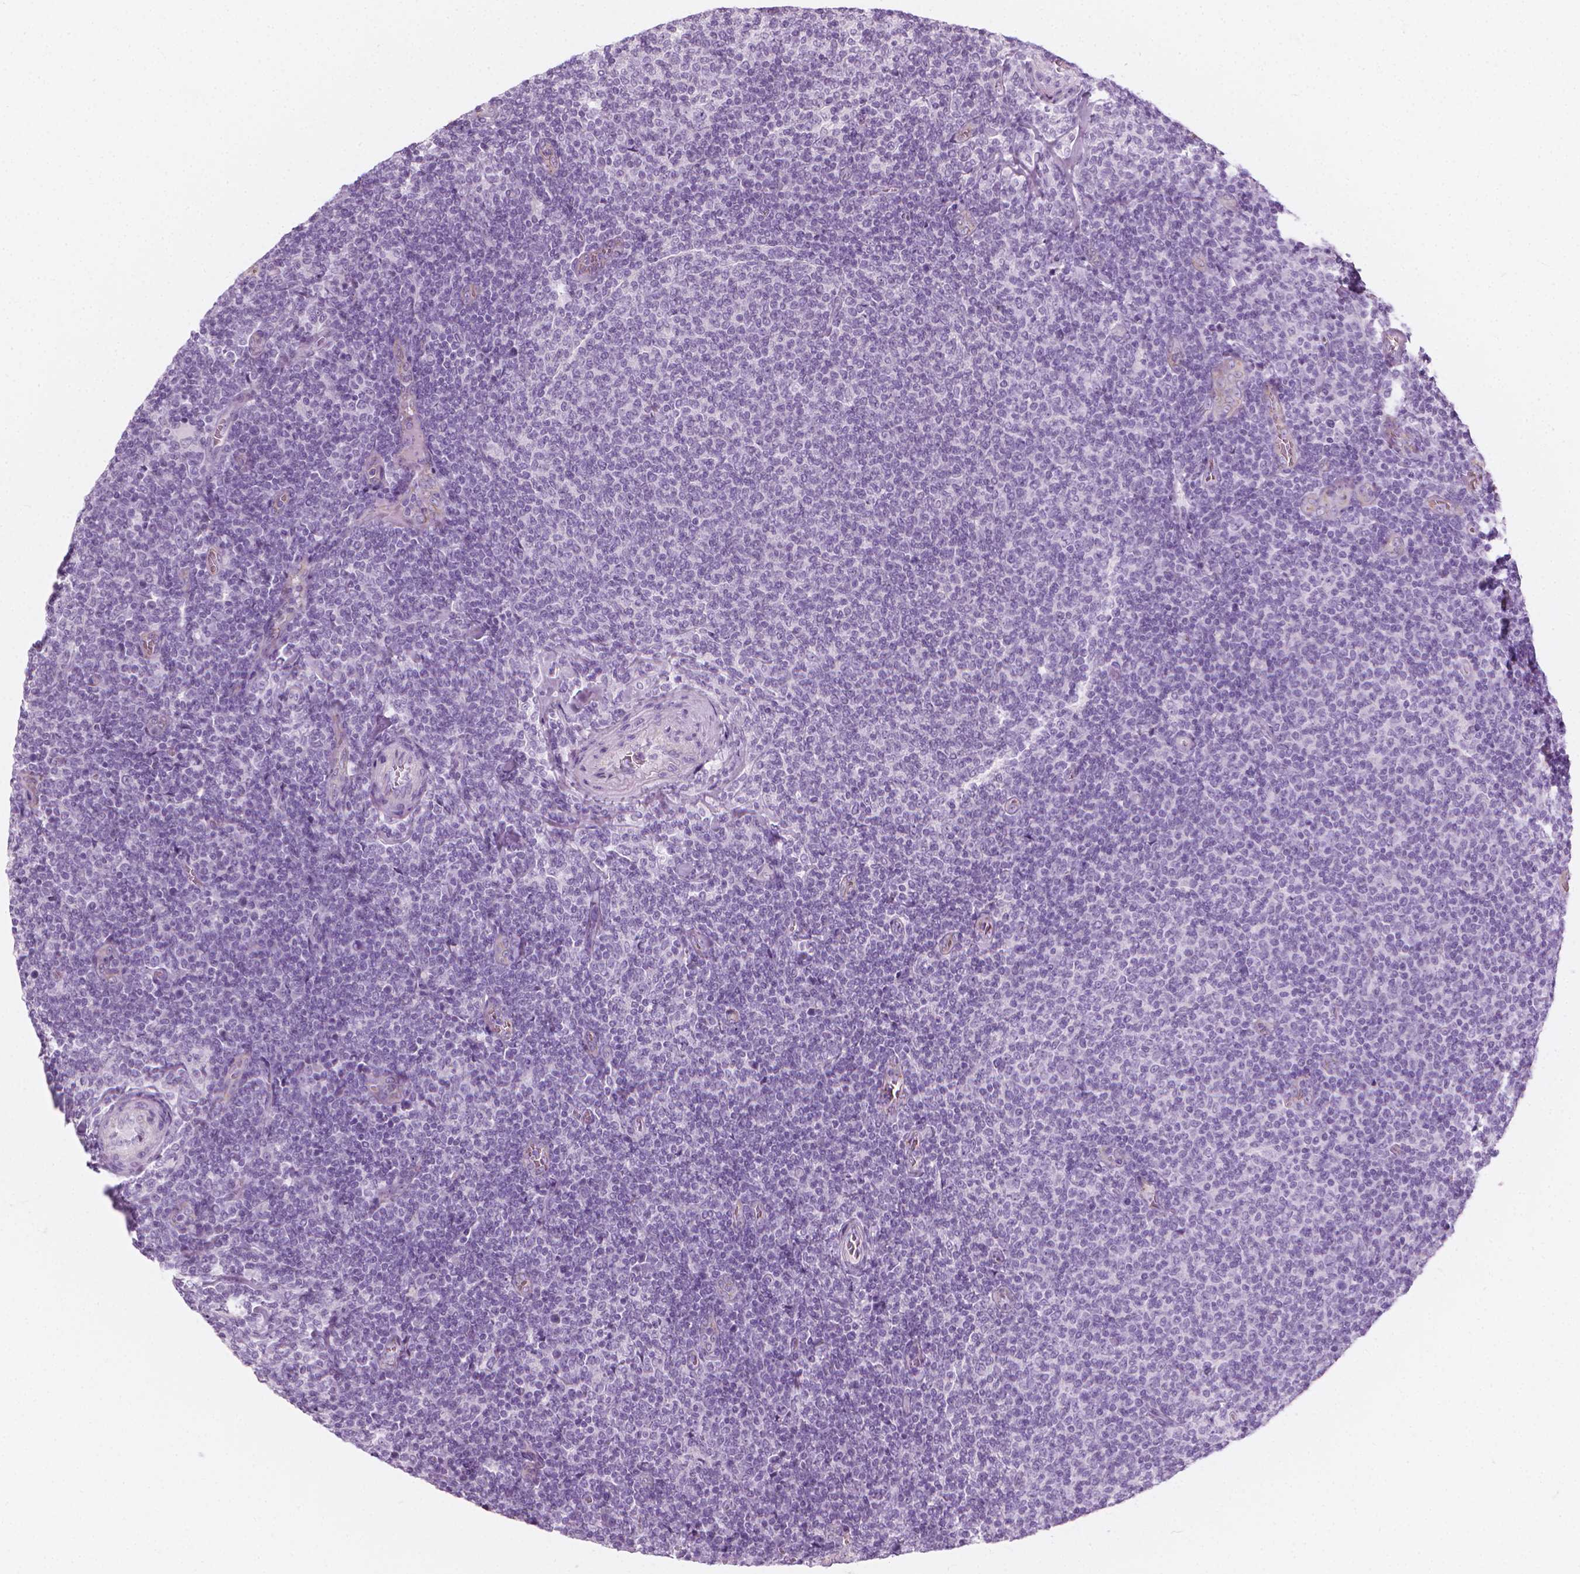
{"staining": {"intensity": "negative", "quantity": "none", "location": "none"}, "tissue": "lymphoma", "cell_type": "Tumor cells", "image_type": "cancer", "snomed": [{"axis": "morphology", "description": "Malignant lymphoma, non-Hodgkin's type, Low grade"}, {"axis": "topography", "description": "Lymph node"}], "caption": "An IHC image of lymphoma is shown. There is no staining in tumor cells of lymphoma.", "gene": "SCG3", "patient": {"sex": "male", "age": 52}}